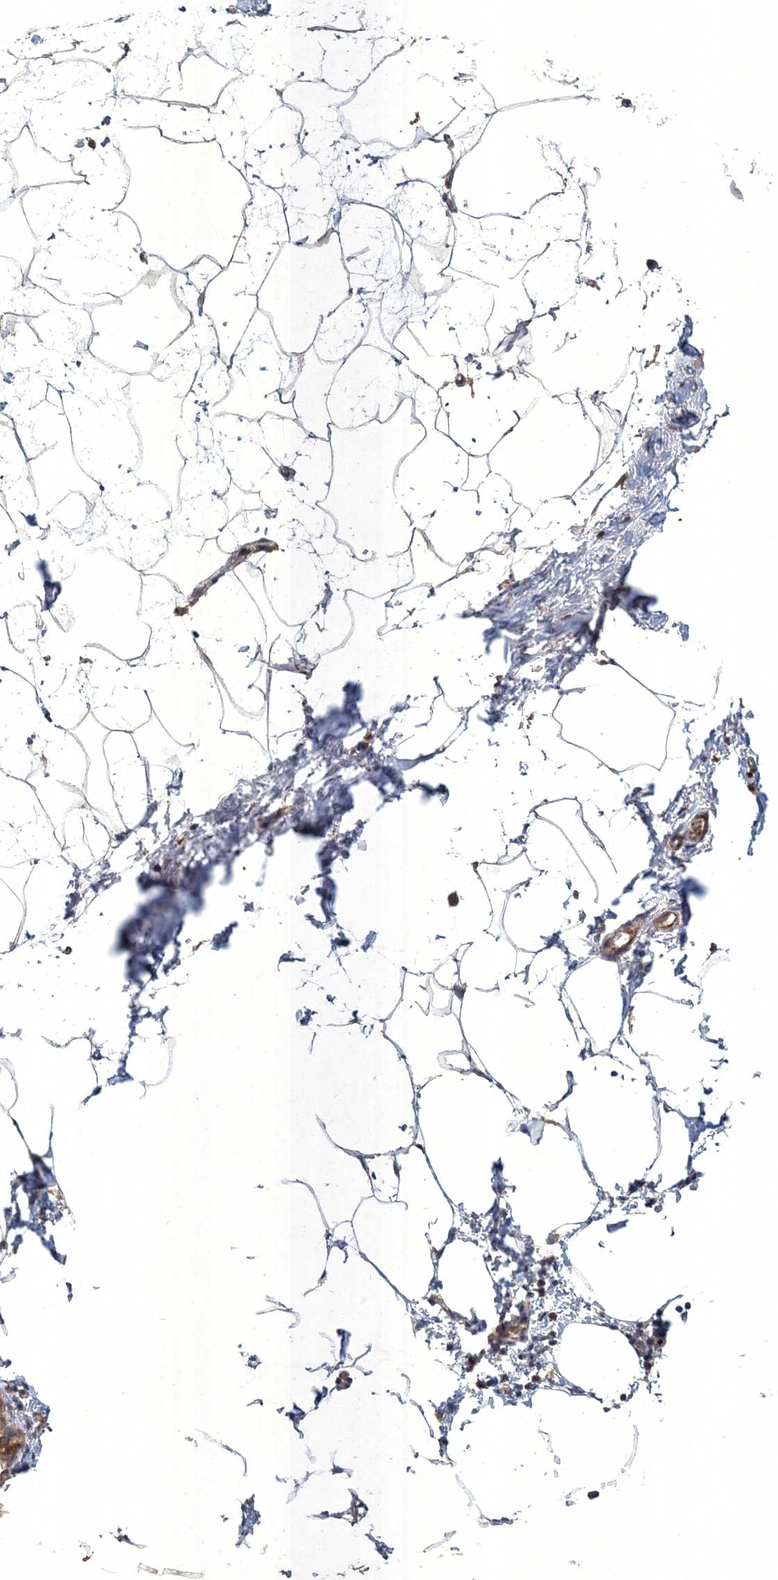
{"staining": {"intensity": "negative", "quantity": "none", "location": "none"}, "tissue": "breast", "cell_type": "Adipocytes", "image_type": "normal", "snomed": [{"axis": "morphology", "description": "Normal tissue, NOS"}, {"axis": "morphology", "description": "Lobular carcinoma"}, {"axis": "topography", "description": "Breast"}], "caption": "Unremarkable breast was stained to show a protein in brown. There is no significant positivity in adipocytes.", "gene": "SPRY1", "patient": {"sex": "female", "age": 62}}